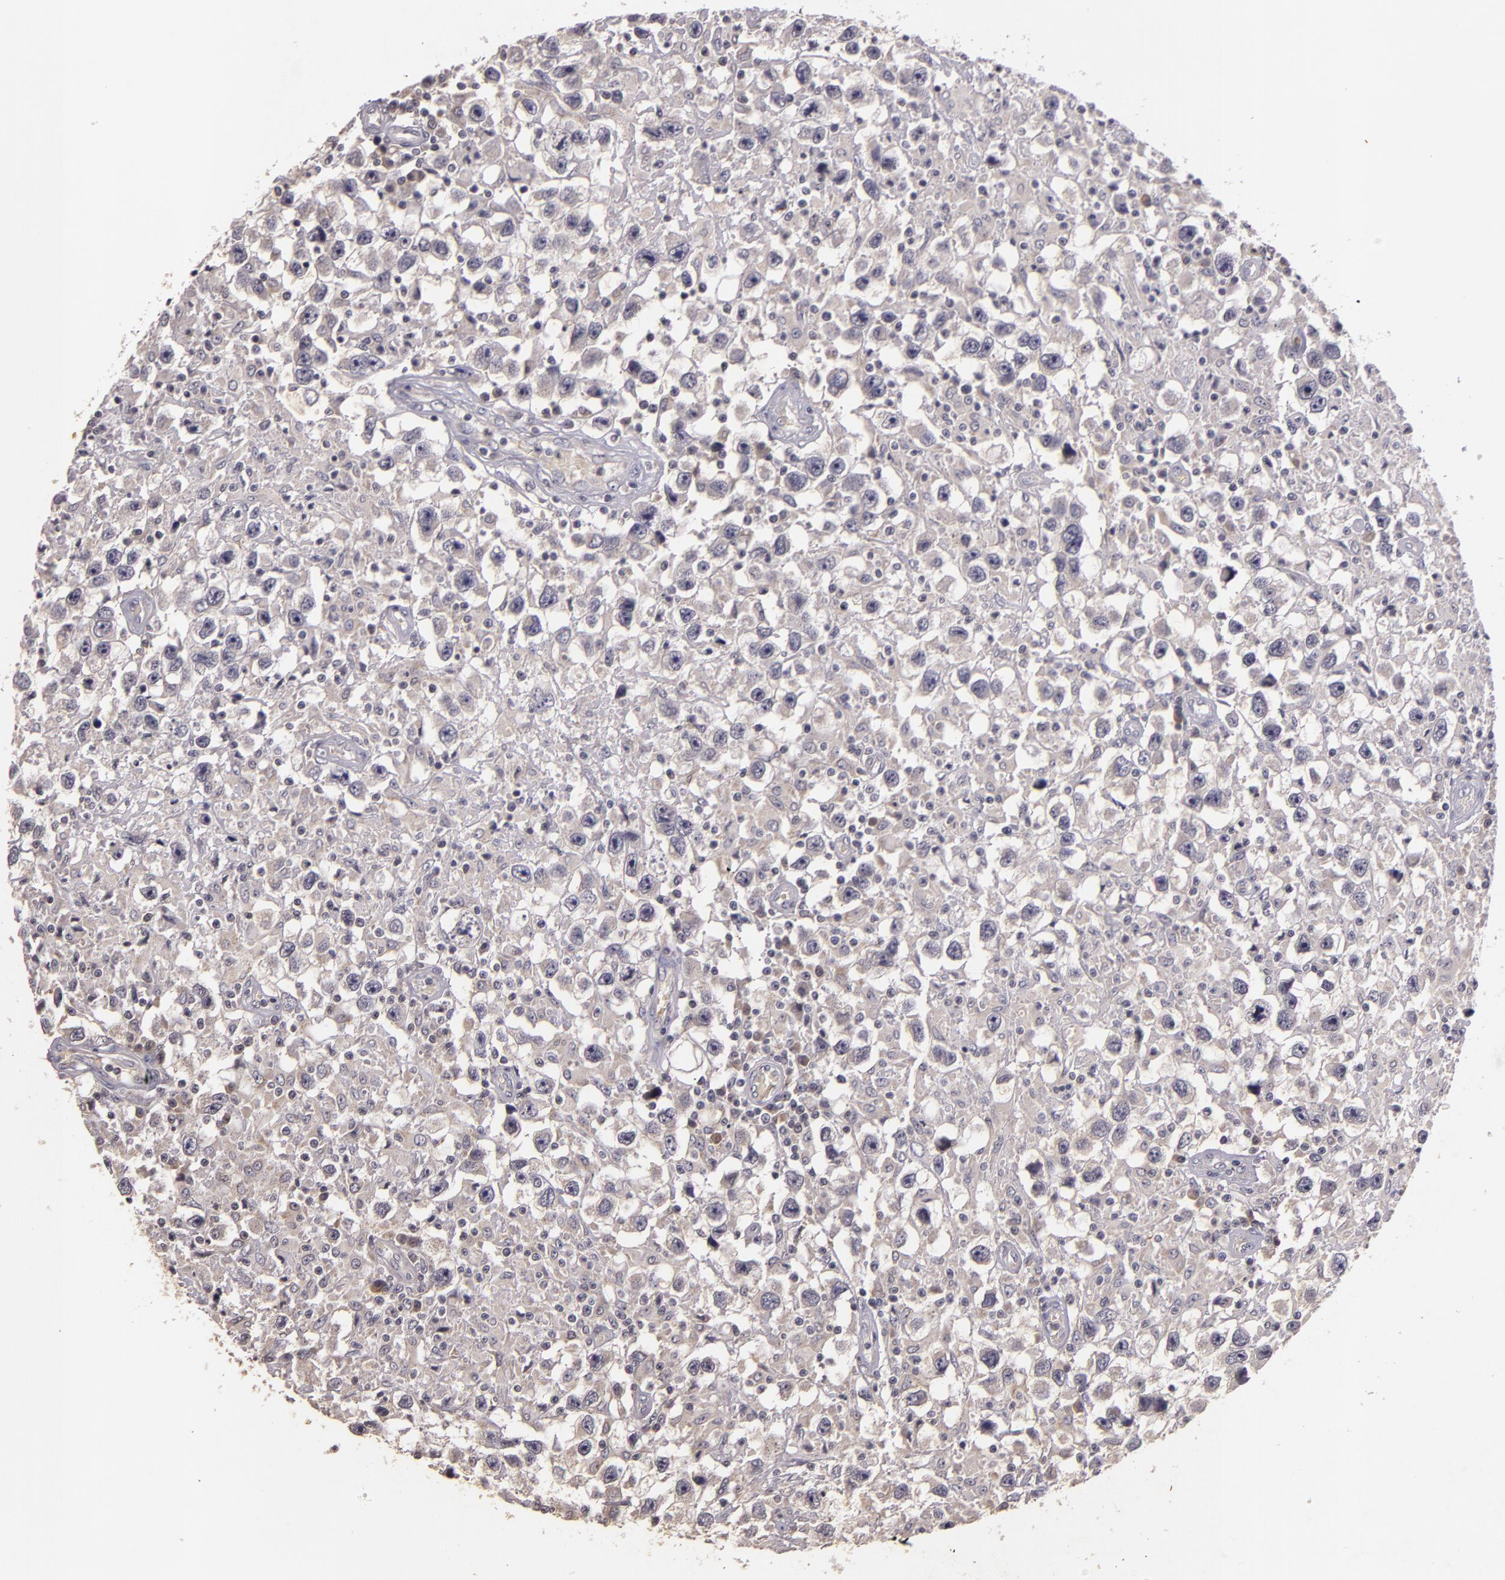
{"staining": {"intensity": "negative", "quantity": "none", "location": "none"}, "tissue": "testis cancer", "cell_type": "Tumor cells", "image_type": "cancer", "snomed": [{"axis": "morphology", "description": "Seminoma, NOS"}, {"axis": "topography", "description": "Testis"}], "caption": "Tumor cells are negative for brown protein staining in seminoma (testis).", "gene": "TFF1", "patient": {"sex": "male", "age": 34}}